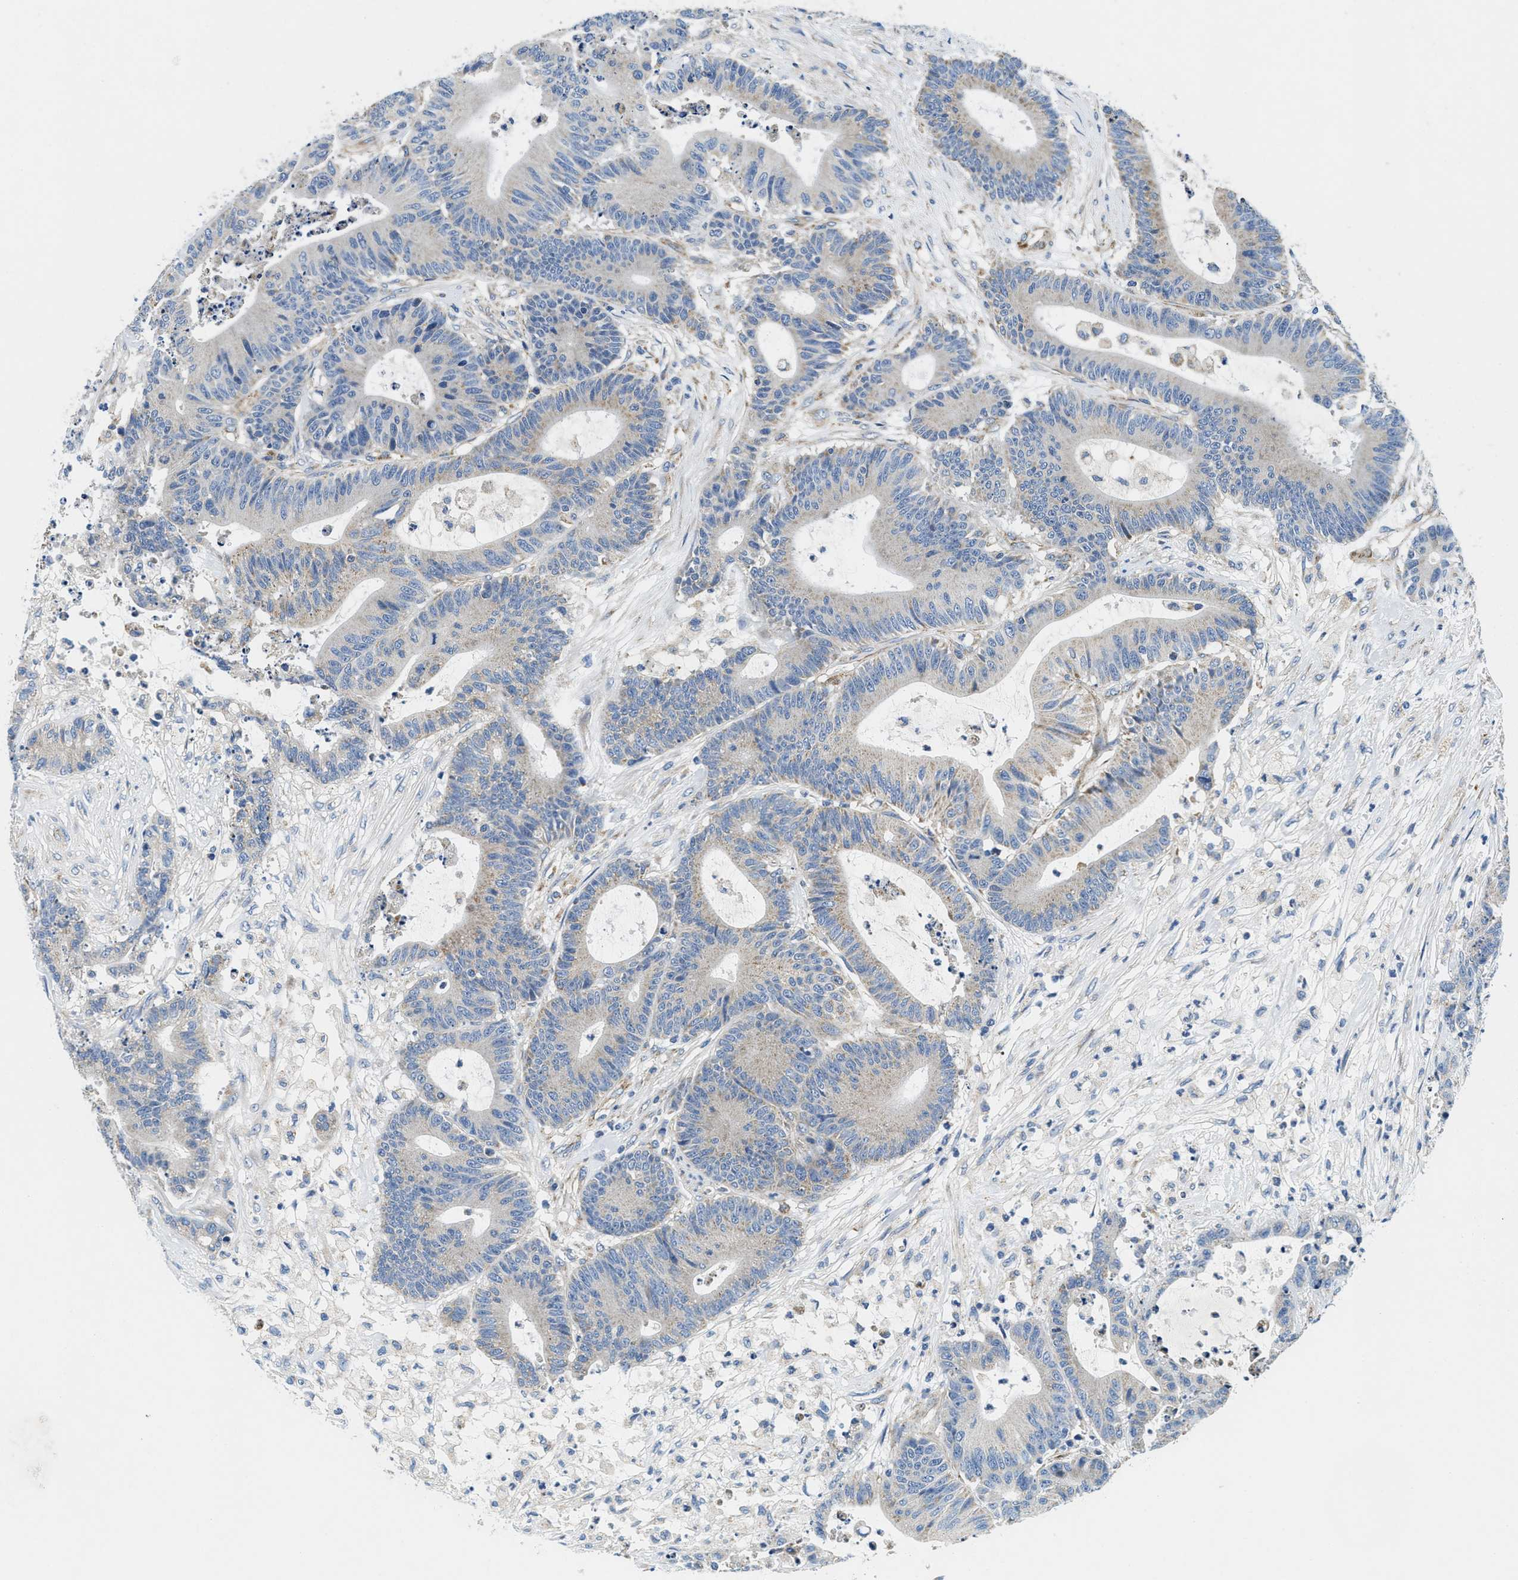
{"staining": {"intensity": "moderate", "quantity": "<25%", "location": "cytoplasmic/membranous"}, "tissue": "colorectal cancer", "cell_type": "Tumor cells", "image_type": "cancer", "snomed": [{"axis": "morphology", "description": "Adenocarcinoma, NOS"}, {"axis": "topography", "description": "Colon"}], "caption": "Adenocarcinoma (colorectal) stained with immunohistochemistry (IHC) demonstrates moderate cytoplasmic/membranous staining in approximately <25% of tumor cells.", "gene": "SAMD4B", "patient": {"sex": "female", "age": 84}}